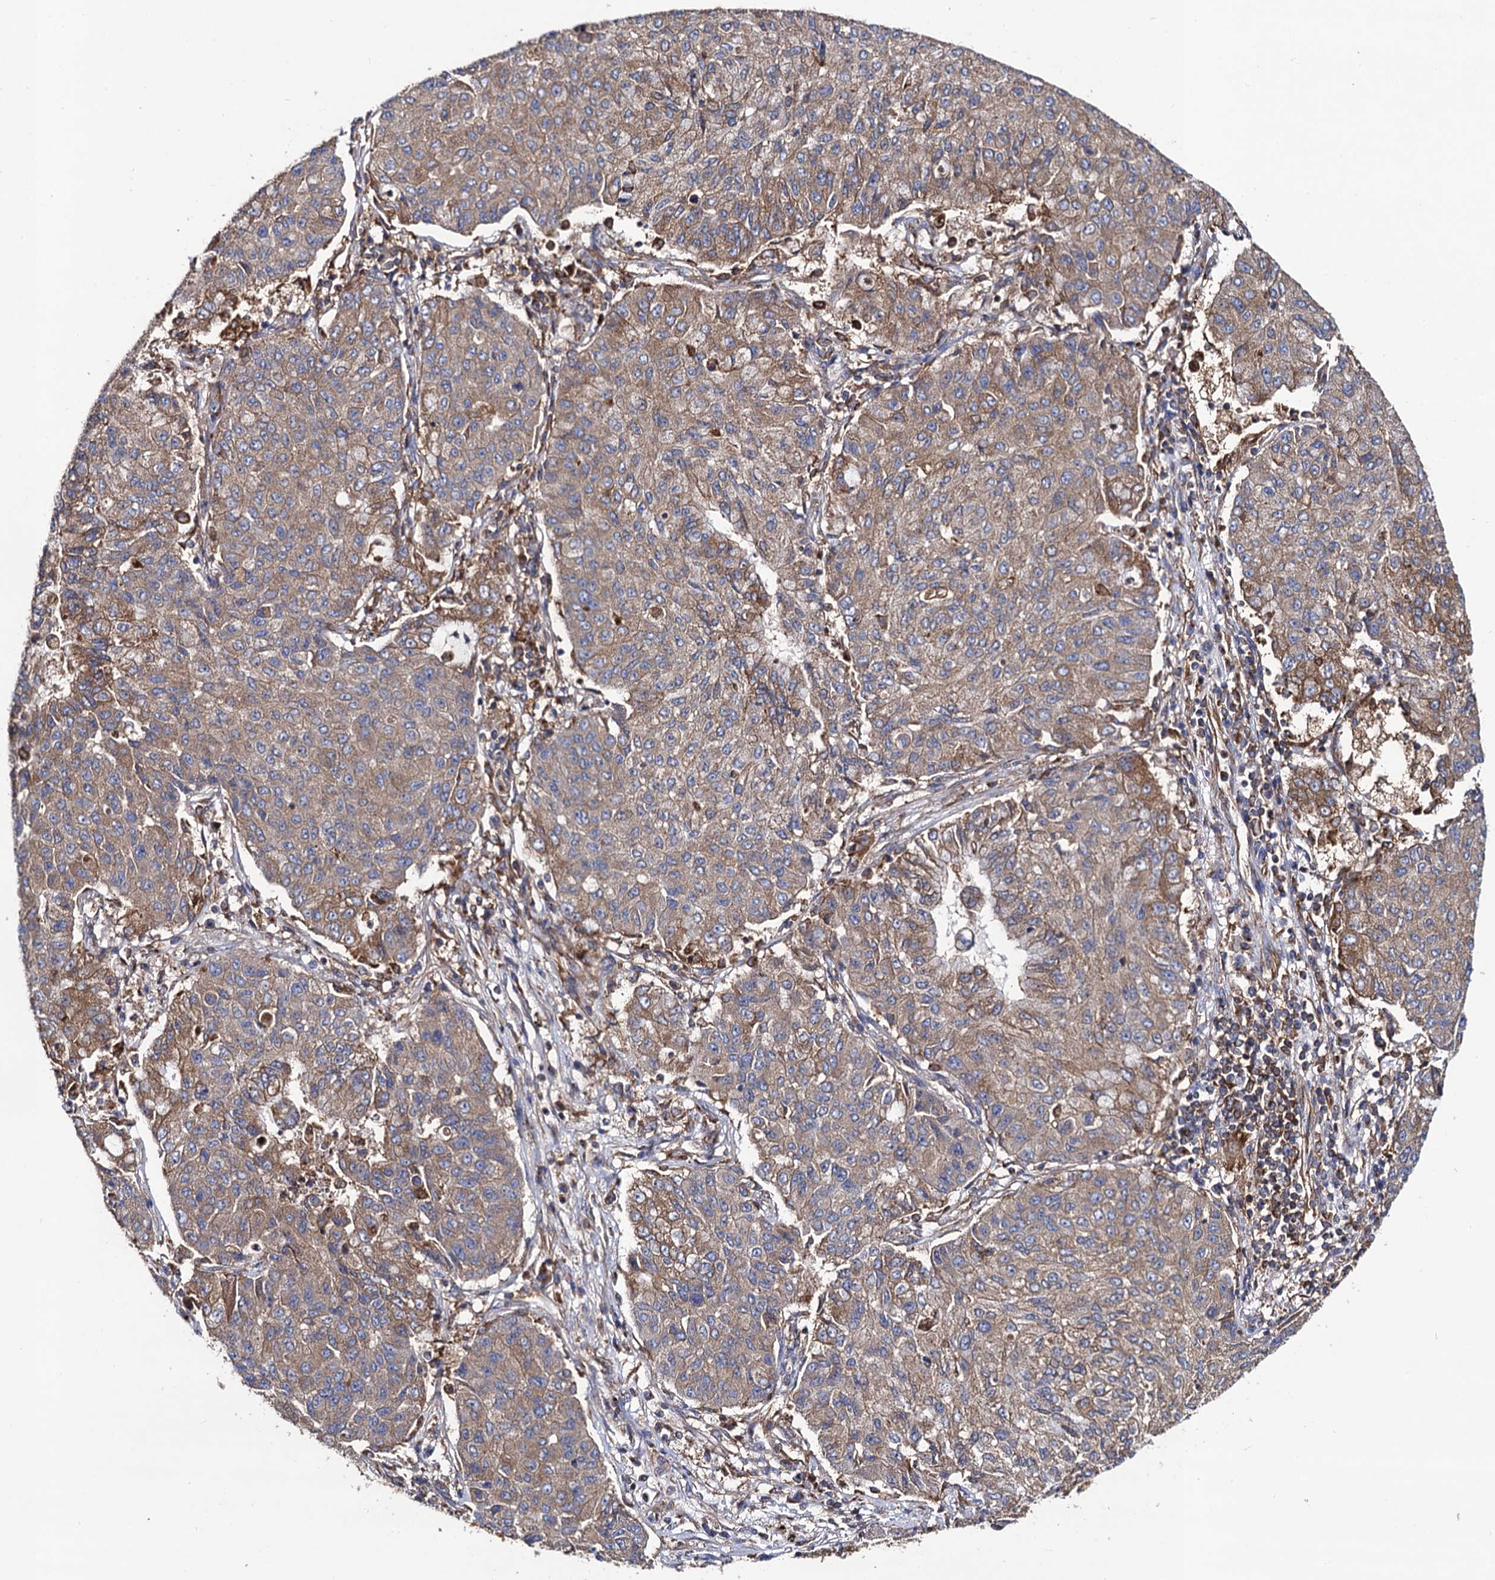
{"staining": {"intensity": "moderate", "quantity": "25%-75%", "location": "cytoplasmic/membranous"}, "tissue": "lung cancer", "cell_type": "Tumor cells", "image_type": "cancer", "snomed": [{"axis": "morphology", "description": "Squamous cell carcinoma, NOS"}, {"axis": "topography", "description": "Lung"}], "caption": "DAB (3,3'-diaminobenzidine) immunohistochemical staining of lung cancer (squamous cell carcinoma) shows moderate cytoplasmic/membranous protein positivity in about 25%-75% of tumor cells.", "gene": "DYDC1", "patient": {"sex": "male", "age": 74}}